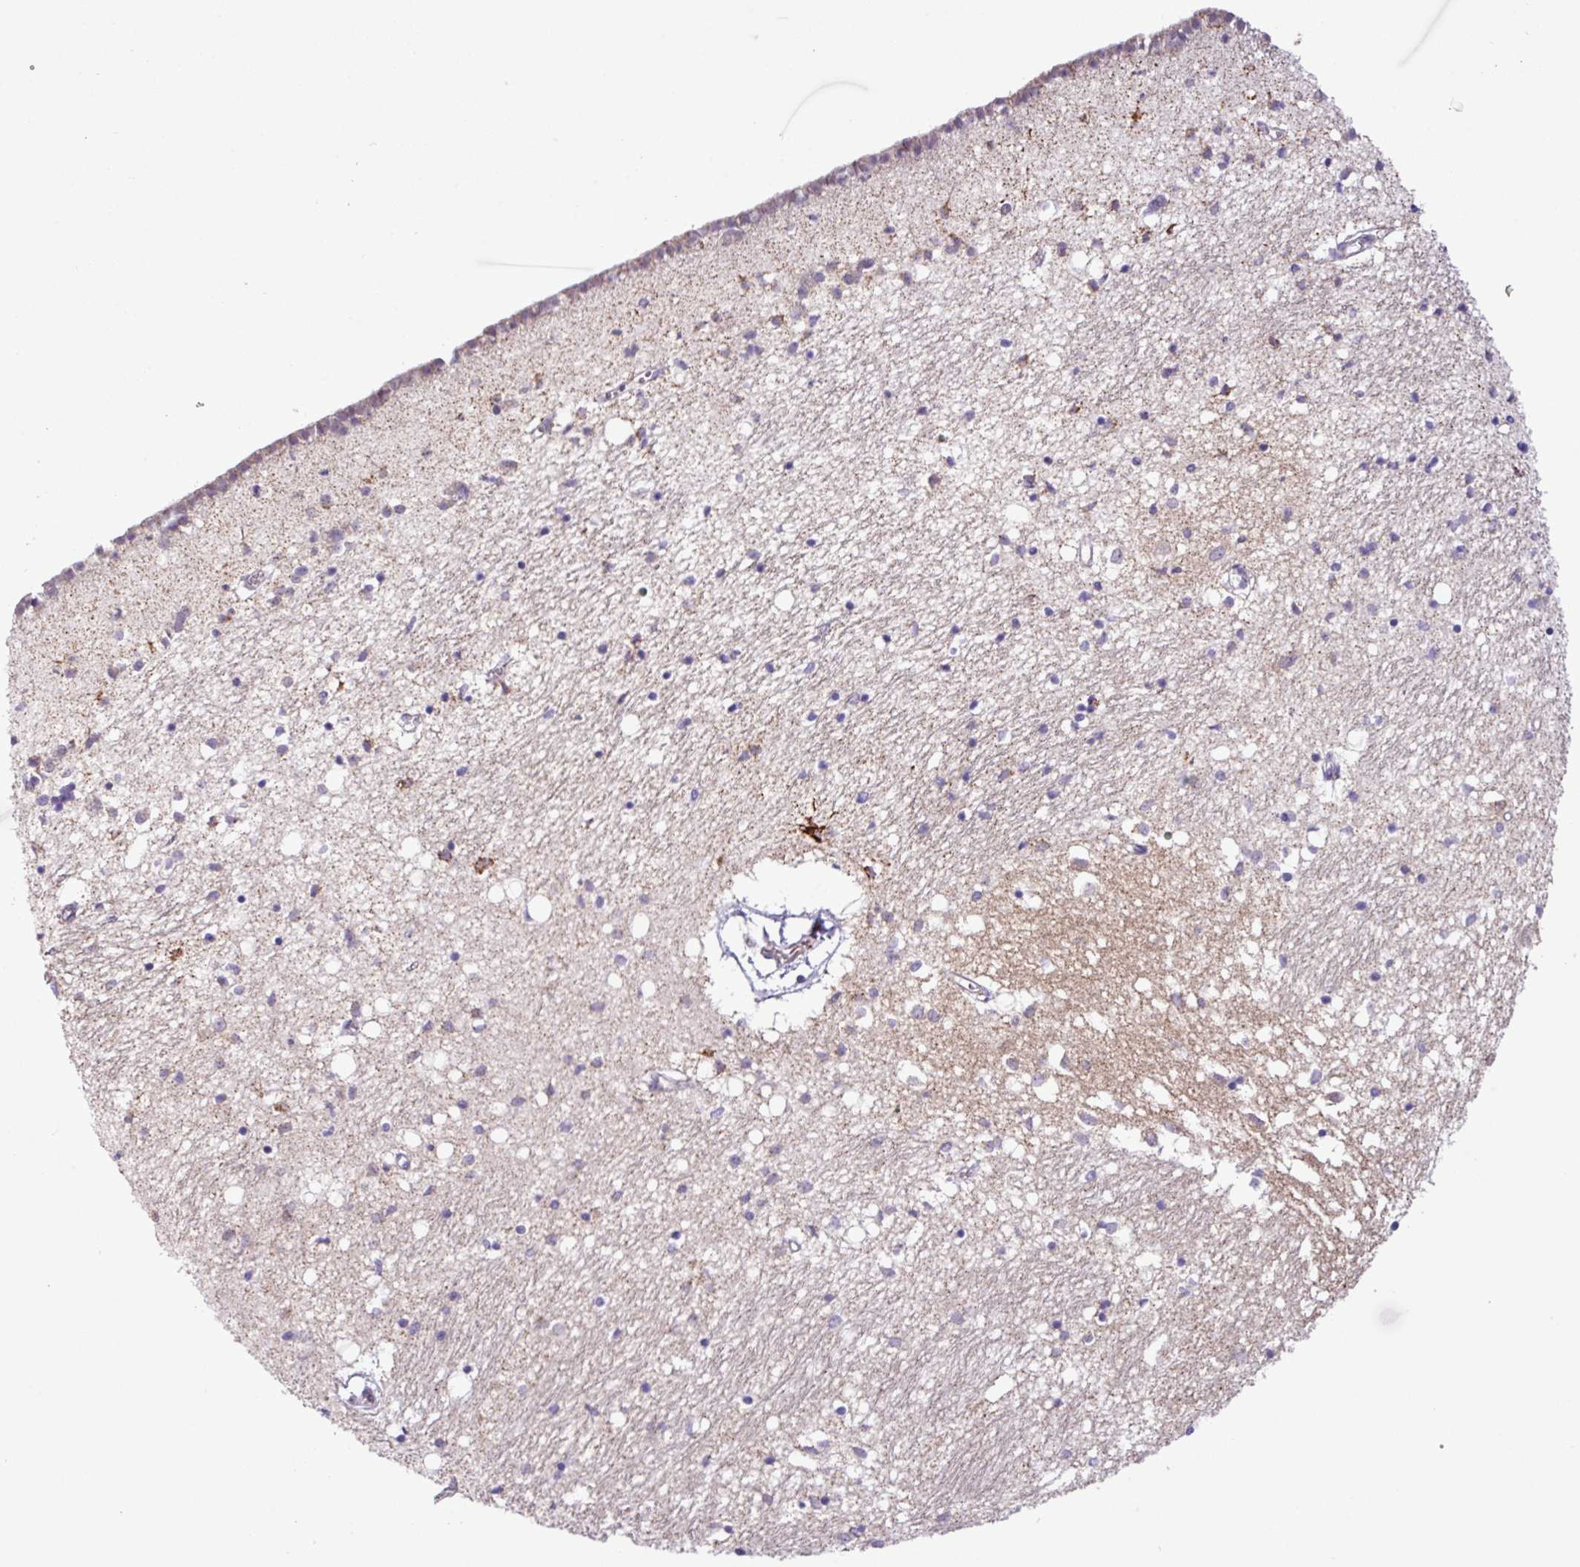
{"staining": {"intensity": "weak", "quantity": "<25%", "location": "cytoplasmic/membranous"}, "tissue": "caudate", "cell_type": "Glial cells", "image_type": "normal", "snomed": [{"axis": "morphology", "description": "Normal tissue, NOS"}, {"axis": "topography", "description": "Lateral ventricle wall"}], "caption": "Immunohistochemistry micrograph of benign human caudate stained for a protein (brown), which shows no staining in glial cells. (DAB (3,3'-diaminobenzidine) IHC, high magnification).", "gene": "SGPP1", "patient": {"sex": "male", "age": 70}}